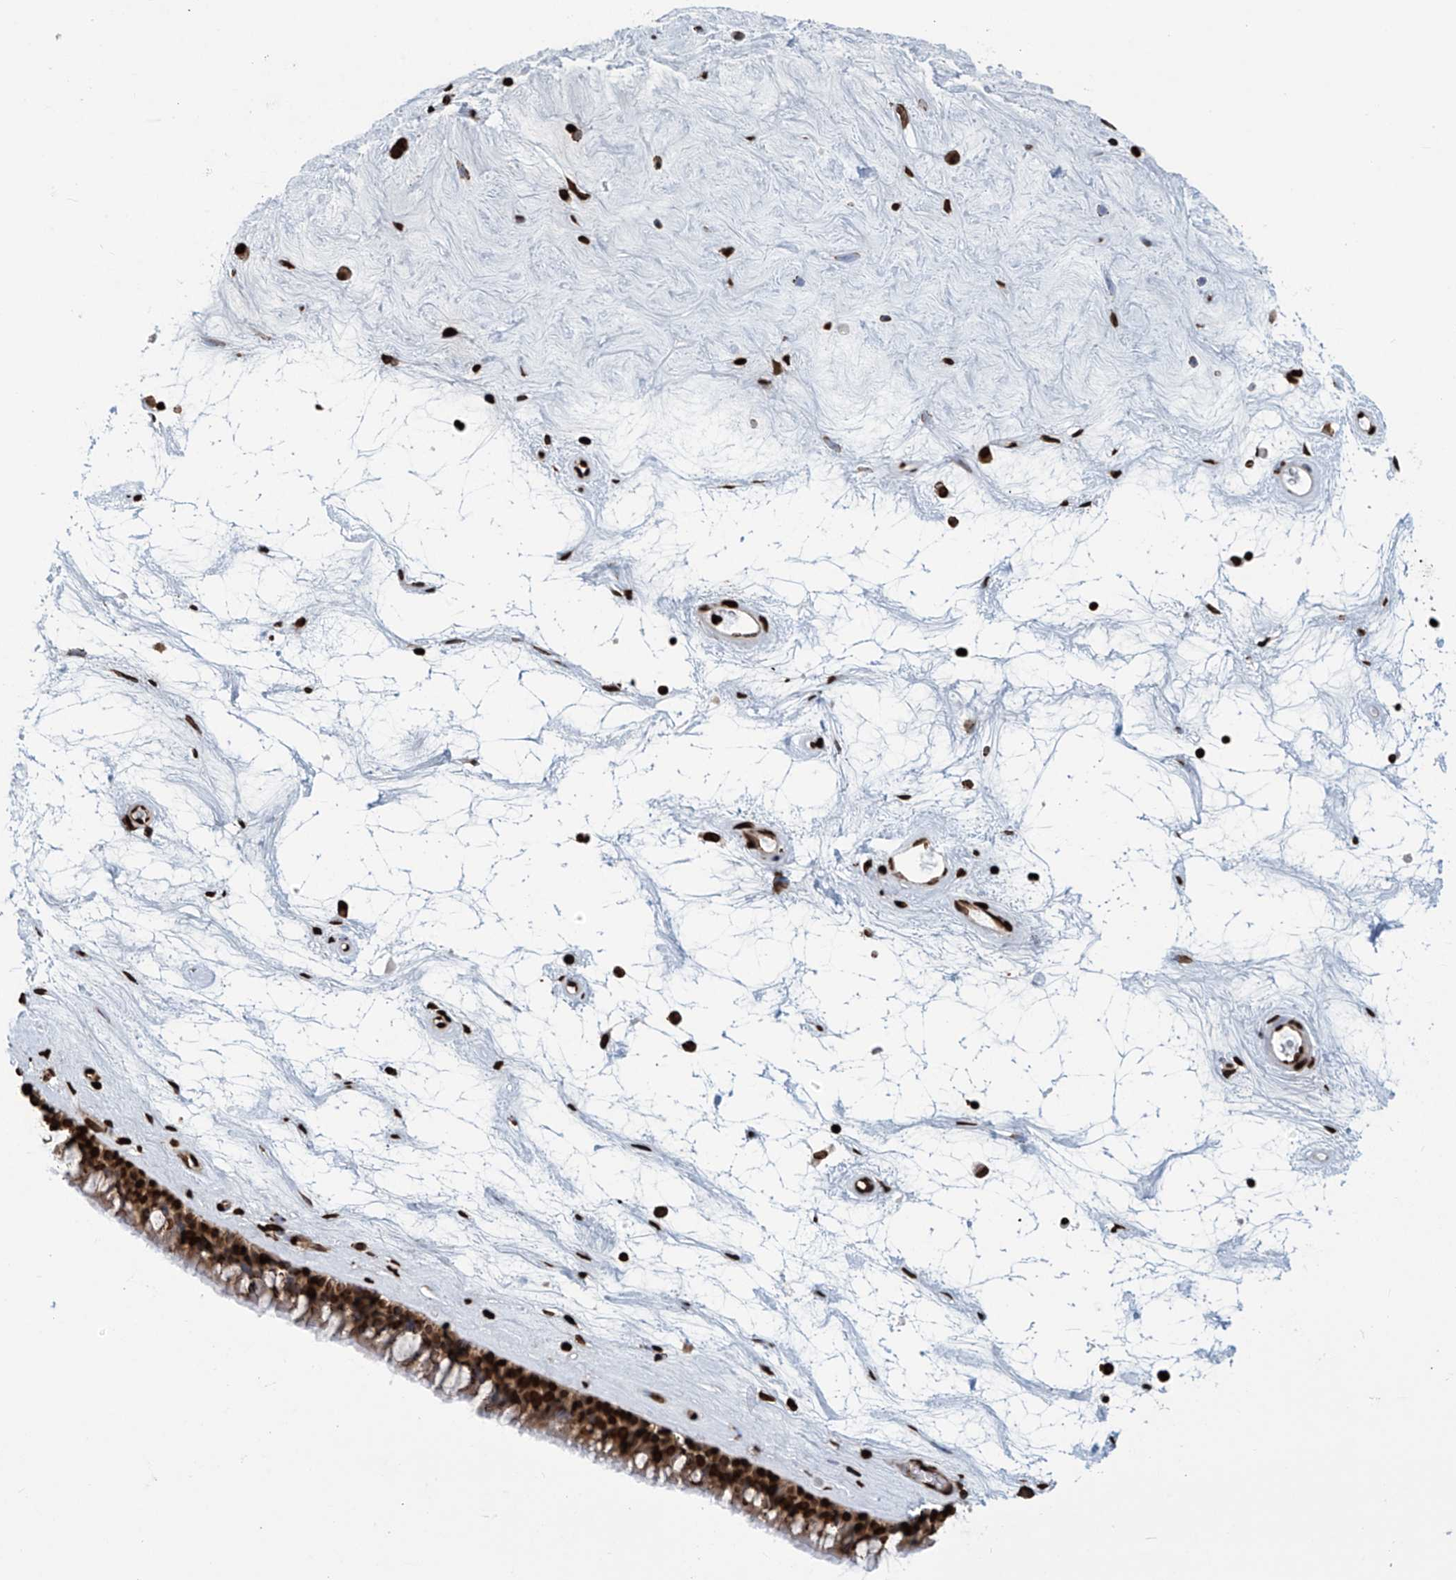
{"staining": {"intensity": "strong", "quantity": ">75%", "location": "nuclear"}, "tissue": "nasopharynx", "cell_type": "Respiratory epithelial cells", "image_type": "normal", "snomed": [{"axis": "morphology", "description": "Normal tissue, NOS"}, {"axis": "topography", "description": "Nasopharynx"}], "caption": "Nasopharynx stained for a protein (brown) reveals strong nuclear positive positivity in approximately >75% of respiratory epithelial cells.", "gene": "DPPA2", "patient": {"sex": "male", "age": 64}}